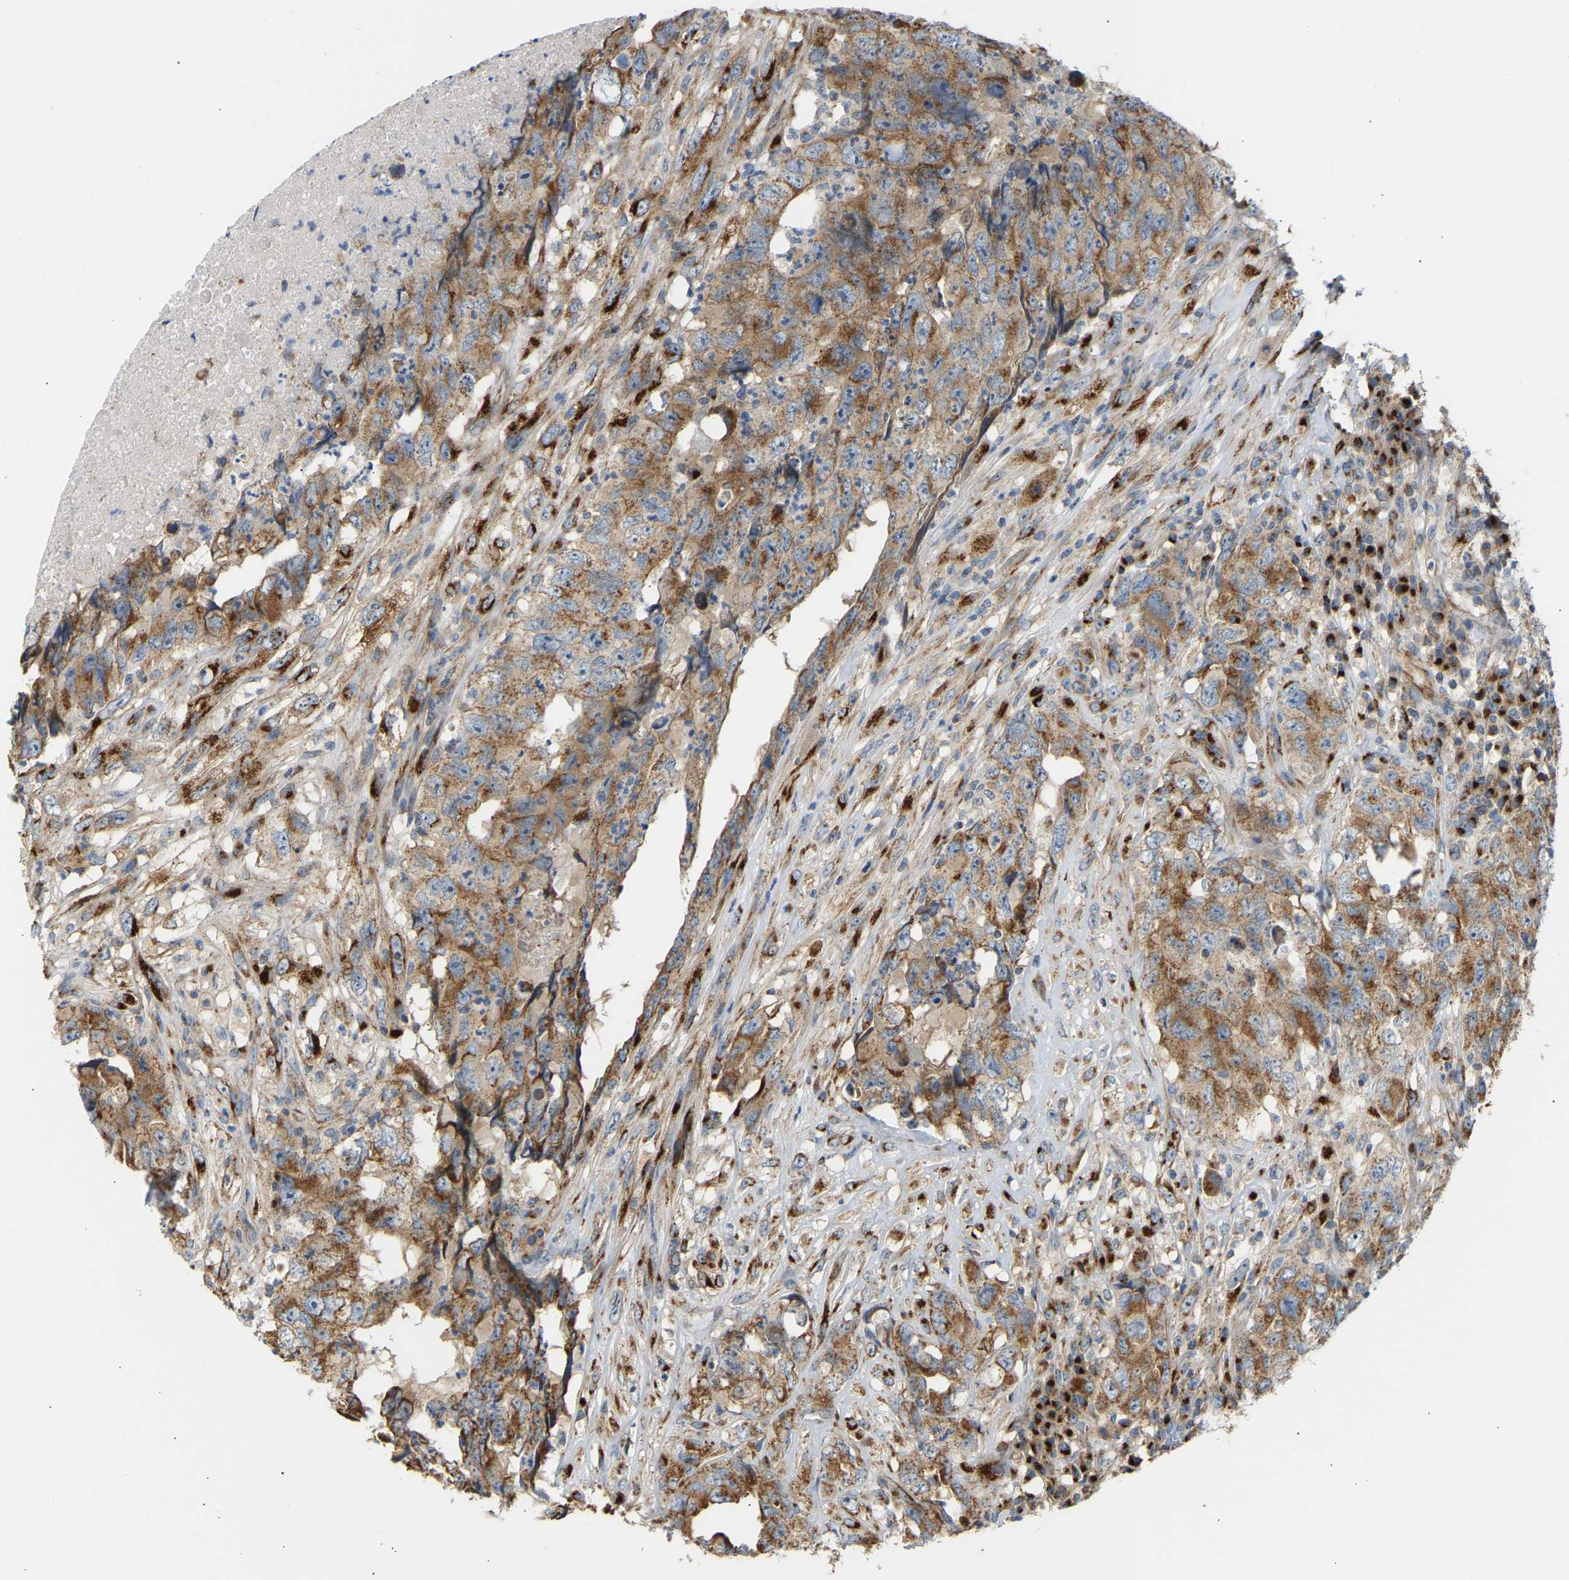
{"staining": {"intensity": "moderate", "quantity": ">75%", "location": "cytoplasmic/membranous"}, "tissue": "testis cancer", "cell_type": "Tumor cells", "image_type": "cancer", "snomed": [{"axis": "morphology", "description": "Carcinoma, Embryonal, NOS"}, {"axis": "topography", "description": "Testis"}], "caption": "Immunohistochemical staining of embryonal carcinoma (testis) demonstrates medium levels of moderate cytoplasmic/membranous expression in approximately >75% of tumor cells.", "gene": "YIPF2", "patient": {"sex": "male", "age": 32}}